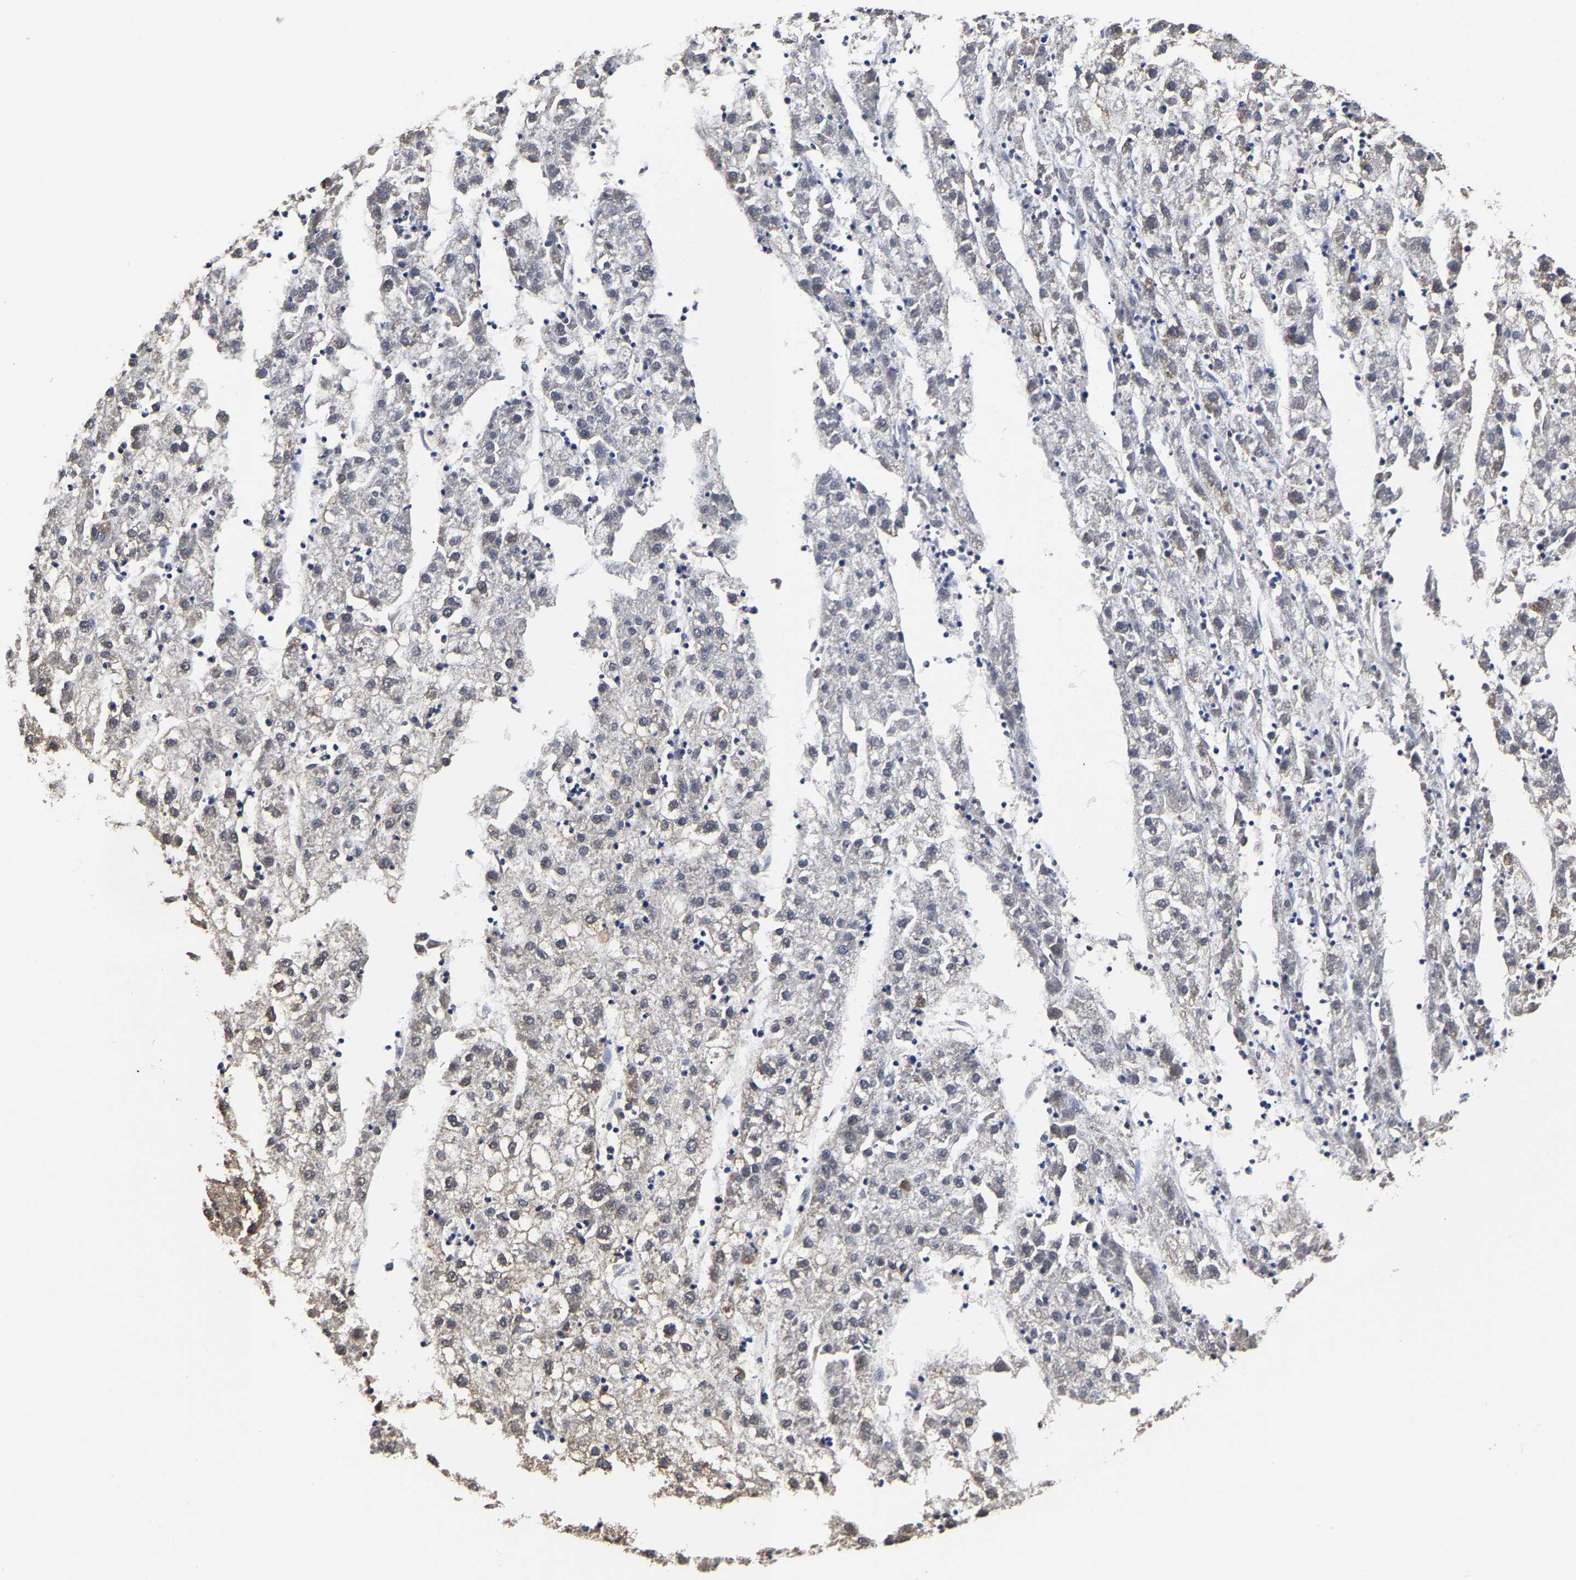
{"staining": {"intensity": "weak", "quantity": "25%-75%", "location": "cytoplasmic/membranous"}, "tissue": "liver cancer", "cell_type": "Tumor cells", "image_type": "cancer", "snomed": [{"axis": "morphology", "description": "Carcinoma, Hepatocellular, NOS"}, {"axis": "topography", "description": "Liver"}], "caption": "Approximately 25%-75% of tumor cells in human liver hepatocellular carcinoma show weak cytoplasmic/membranous protein expression as visualized by brown immunohistochemical staining.", "gene": "AASS", "patient": {"sex": "male", "age": 72}}